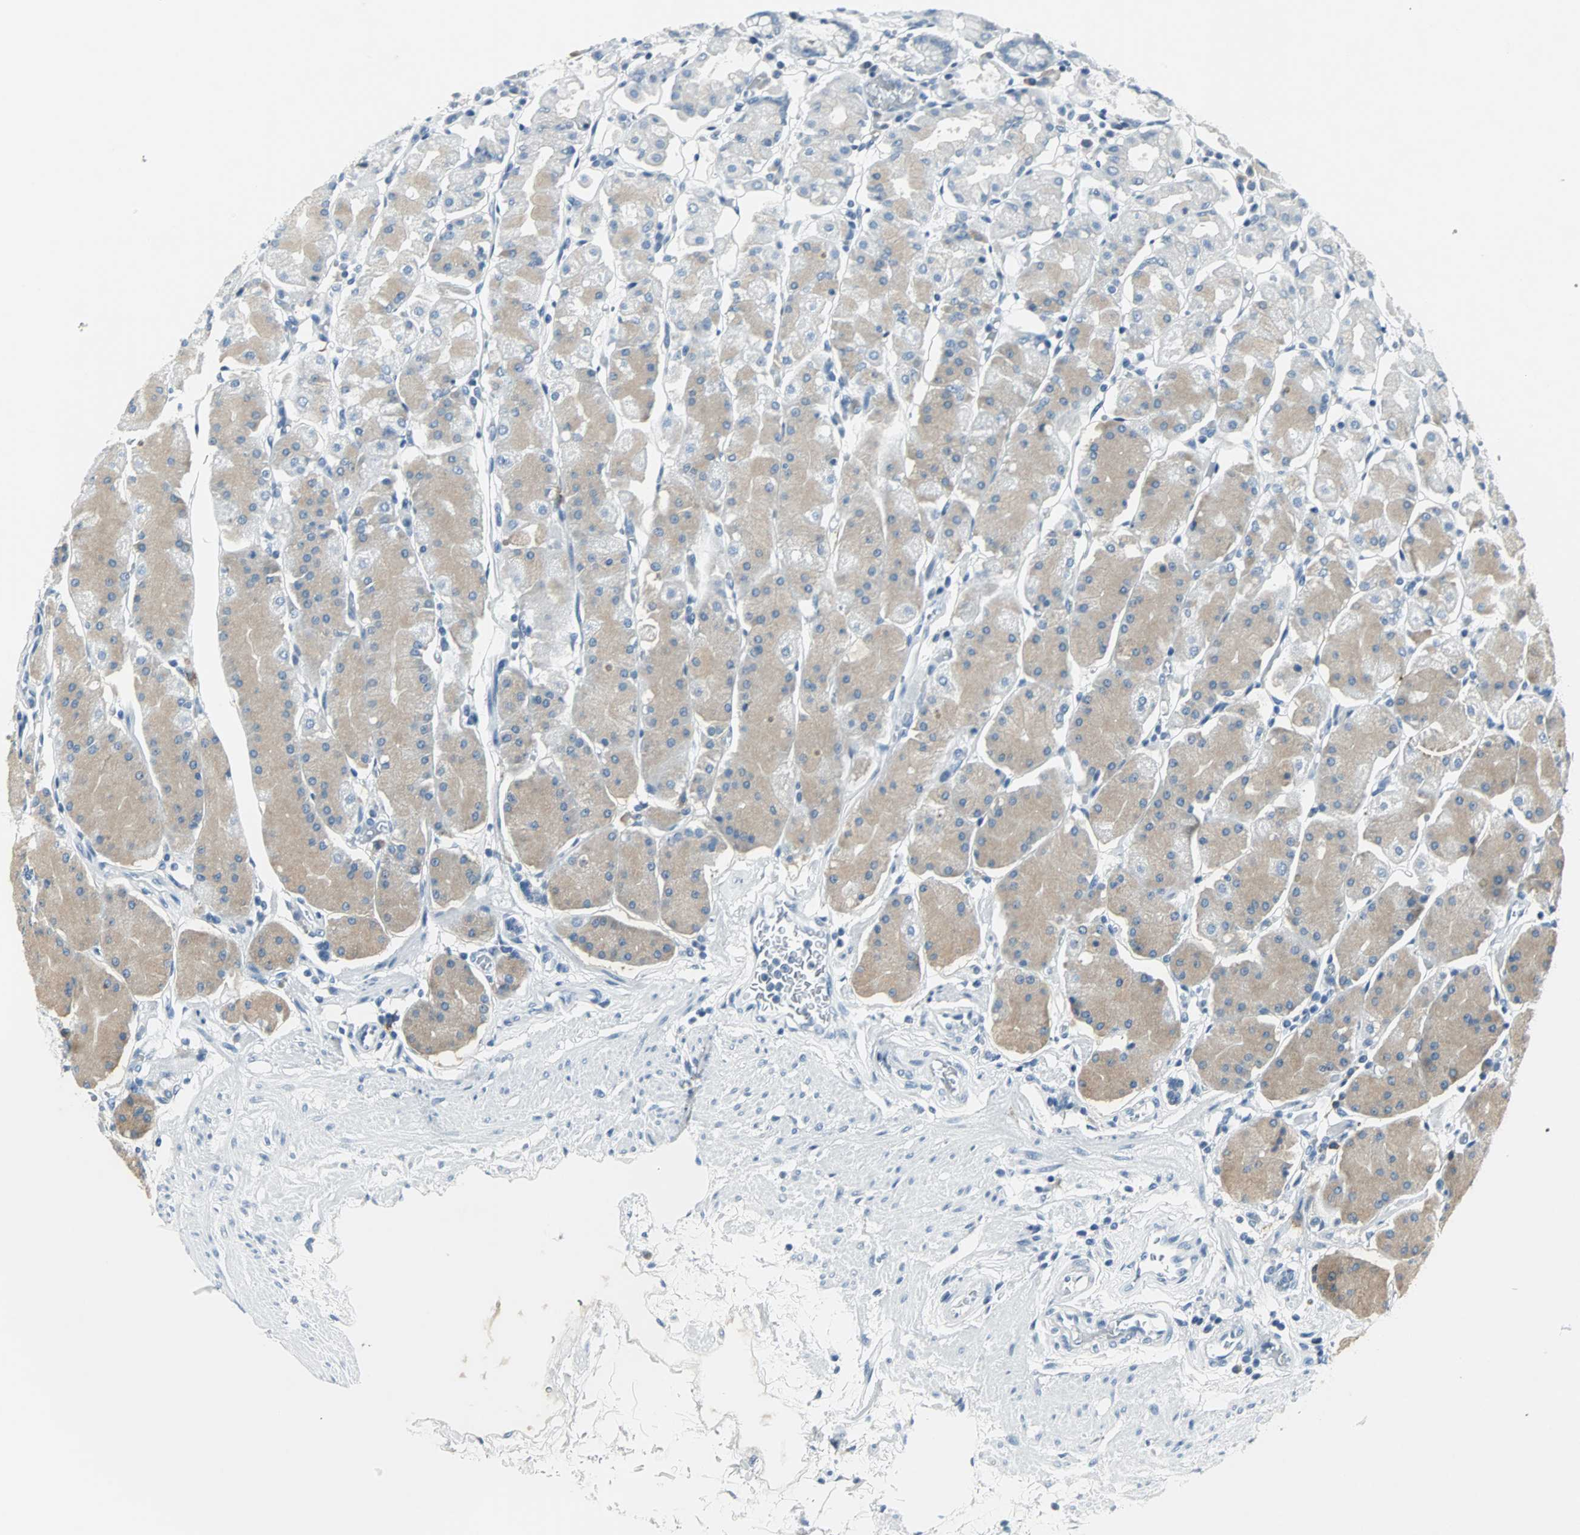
{"staining": {"intensity": "moderate", "quantity": "25%-75%", "location": "cytoplasmic/membranous"}, "tissue": "stomach", "cell_type": "Glandular cells", "image_type": "normal", "snomed": [{"axis": "morphology", "description": "Normal tissue, NOS"}, {"axis": "topography", "description": "Stomach, upper"}, {"axis": "topography", "description": "Stomach"}], "caption": "Brown immunohistochemical staining in benign human stomach exhibits moderate cytoplasmic/membranous positivity in about 25%-75% of glandular cells. (Brightfield microscopy of DAB IHC at high magnification).", "gene": "SLC2A5", "patient": {"sex": "male", "age": 76}}